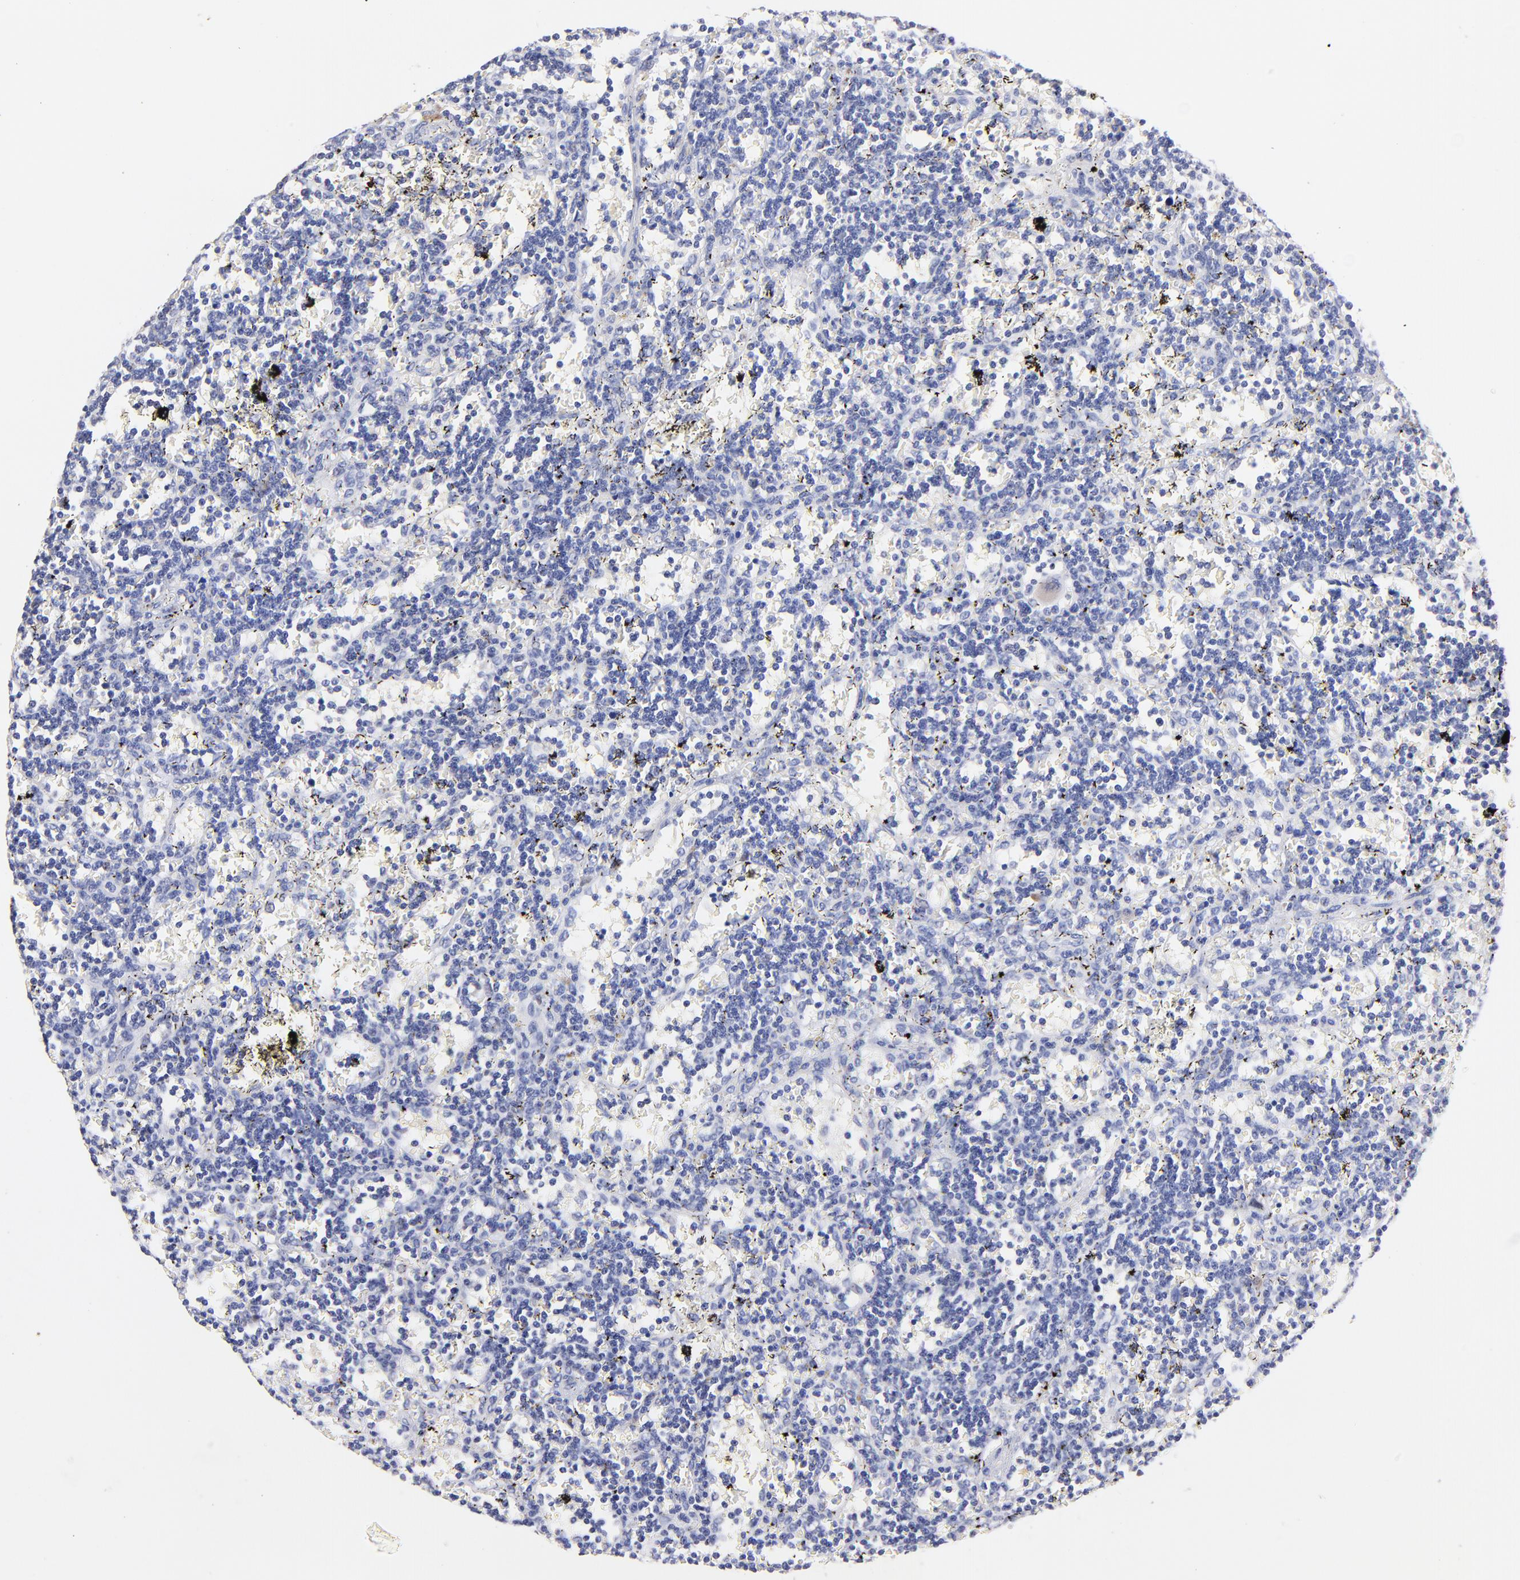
{"staining": {"intensity": "negative", "quantity": "none", "location": "none"}, "tissue": "lymphoma", "cell_type": "Tumor cells", "image_type": "cancer", "snomed": [{"axis": "morphology", "description": "Malignant lymphoma, non-Hodgkin's type, Low grade"}, {"axis": "topography", "description": "Spleen"}], "caption": "Image shows no significant protein expression in tumor cells of malignant lymphoma, non-Hodgkin's type (low-grade).", "gene": "ZNF155", "patient": {"sex": "male", "age": 60}}